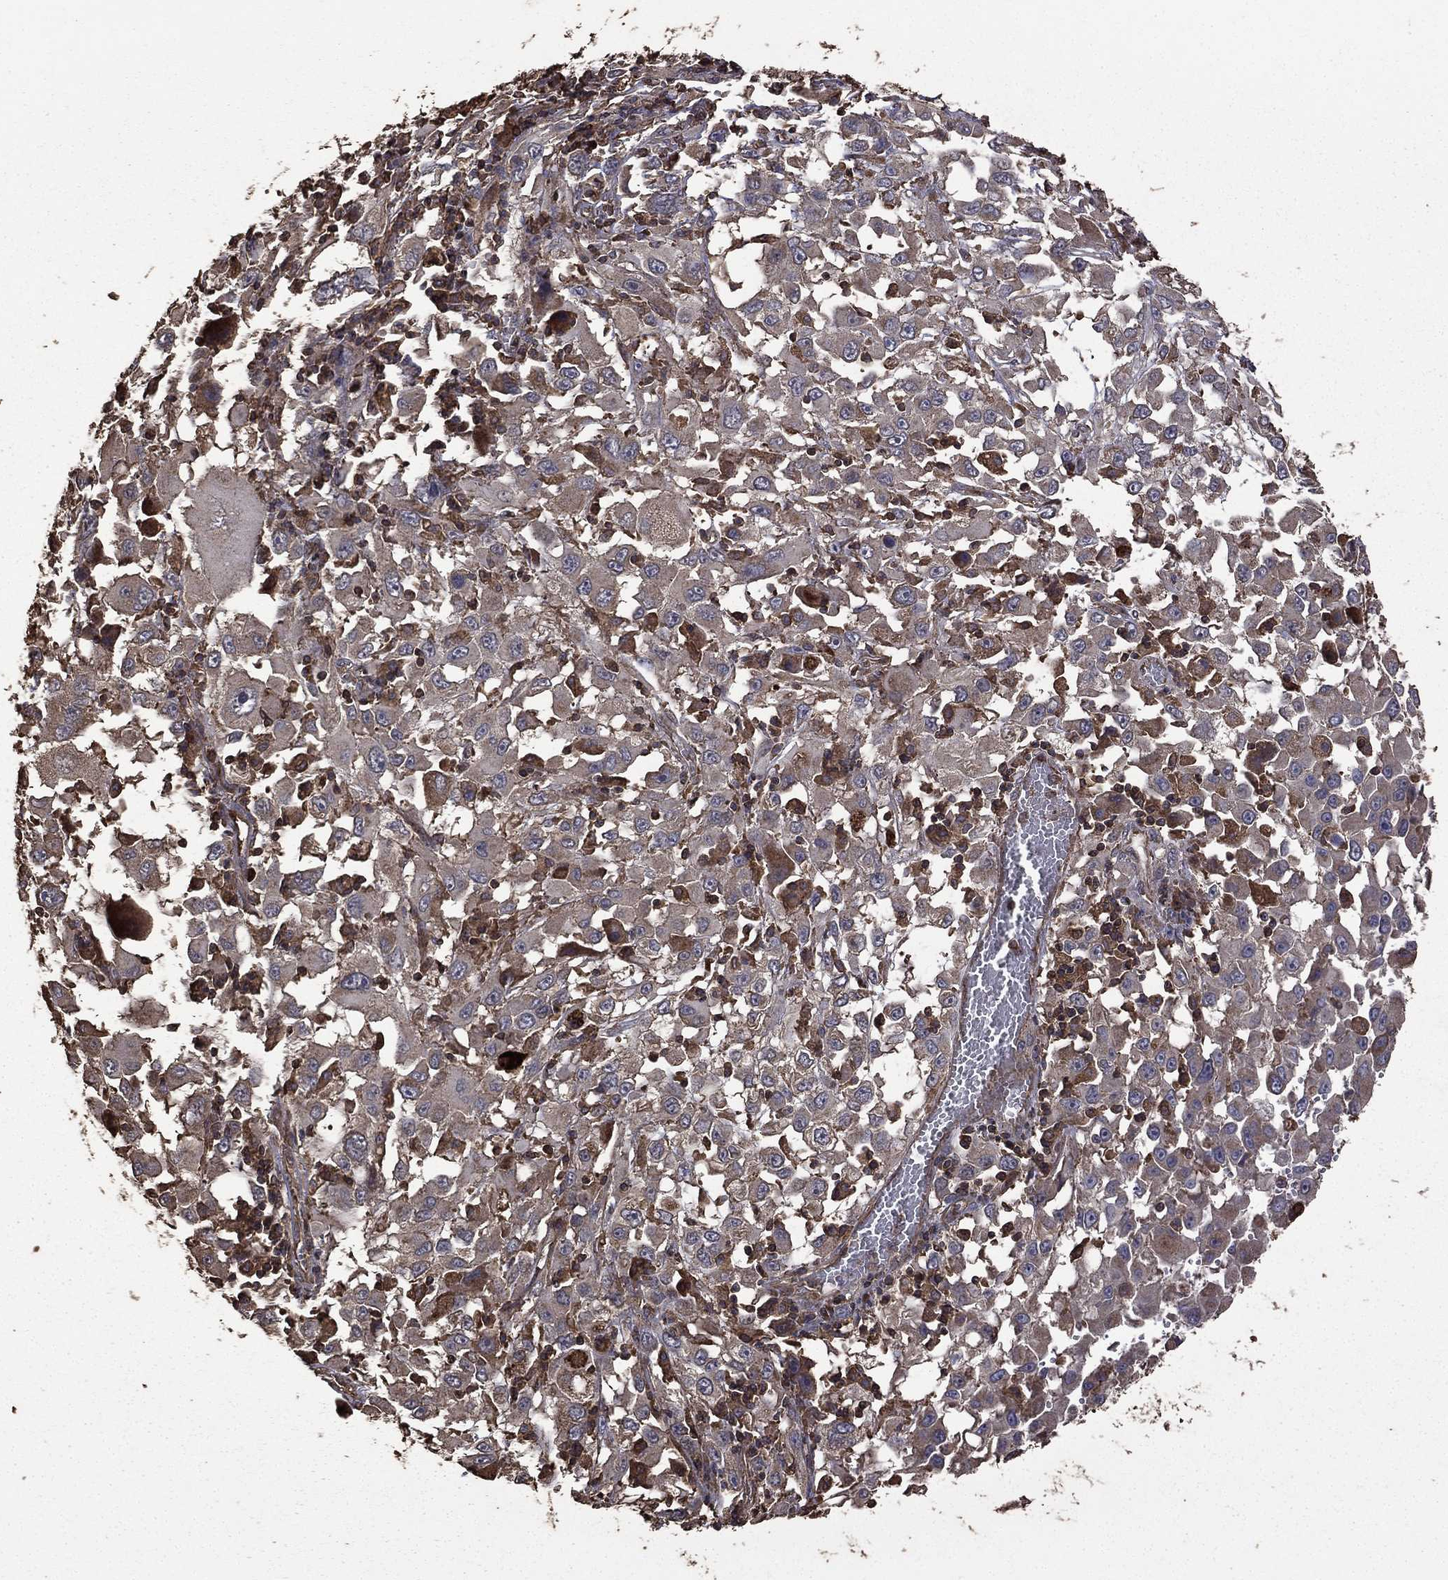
{"staining": {"intensity": "moderate", "quantity": "25%-75%", "location": "cytoplasmic/membranous"}, "tissue": "melanoma", "cell_type": "Tumor cells", "image_type": "cancer", "snomed": [{"axis": "morphology", "description": "Malignant melanoma, Metastatic site"}, {"axis": "topography", "description": "Soft tissue"}], "caption": "Protein expression analysis of human malignant melanoma (metastatic site) reveals moderate cytoplasmic/membranous positivity in about 25%-75% of tumor cells.", "gene": "METTL27", "patient": {"sex": "male", "age": 50}}